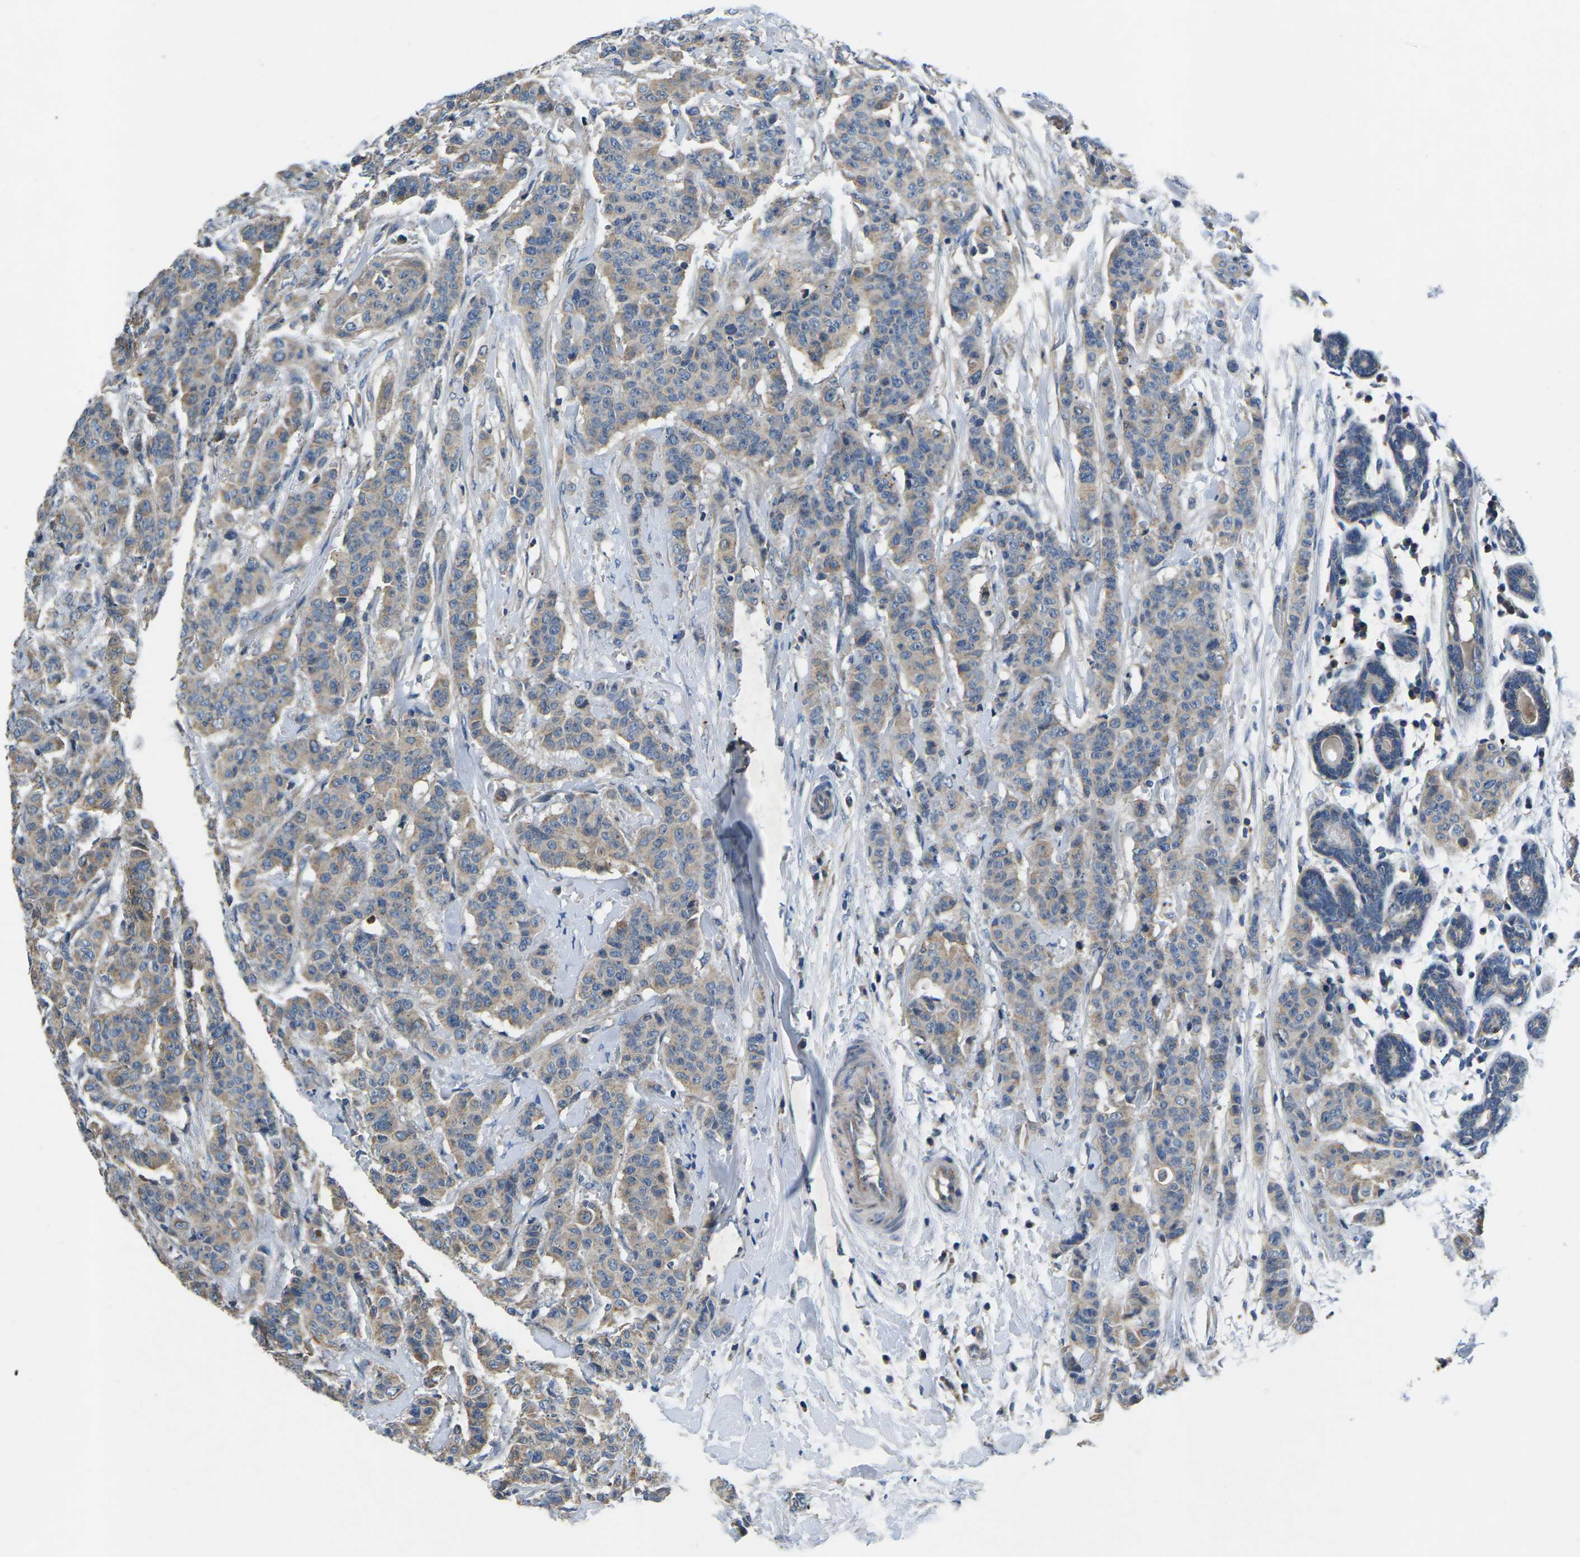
{"staining": {"intensity": "weak", "quantity": ">75%", "location": "cytoplasmic/membranous"}, "tissue": "breast cancer", "cell_type": "Tumor cells", "image_type": "cancer", "snomed": [{"axis": "morphology", "description": "Normal tissue, NOS"}, {"axis": "morphology", "description": "Duct carcinoma"}, {"axis": "topography", "description": "Breast"}], "caption": "An image of human breast infiltrating ductal carcinoma stained for a protein displays weak cytoplasmic/membranous brown staining in tumor cells. (DAB = brown stain, brightfield microscopy at high magnification).", "gene": "PDCD6IP", "patient": {"sex": "female", "age": 40}}